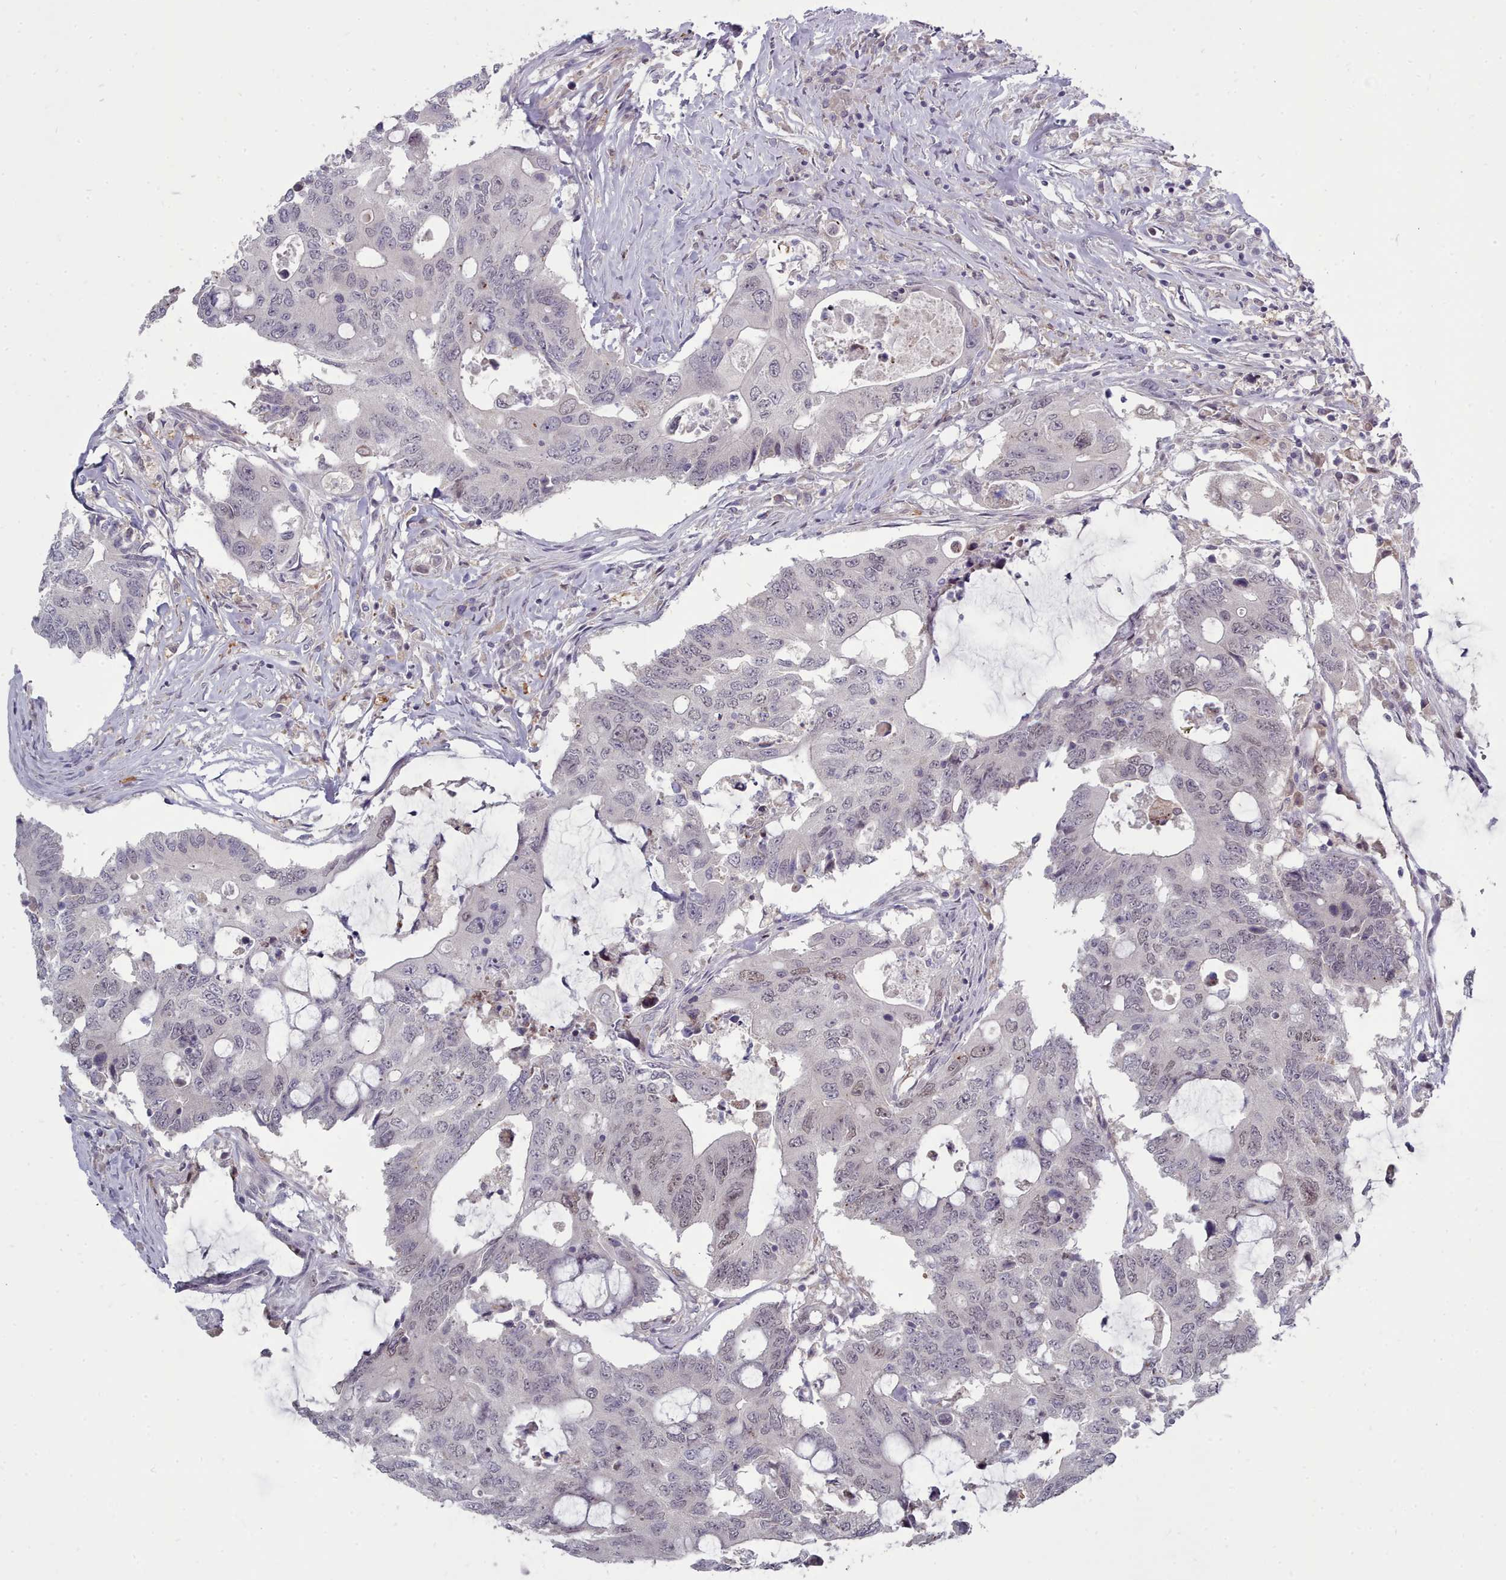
{"staining": {"intensity": "weak", "quantity": "<25%", "location": "nuclear"}, "tissue": "colorectal cancer", "cell_type": "Tumor cells", "image_type": "cancer", "snomed": [{"axis": "morphology", "description": "Adenocarcinoma, NOS"}, {"axis": "topography", "description": "Colon"}], "caption": "Immunohistochemistry histopathology image of neoplastic tissue: adenocarcinoma (colorectal) stained with DAB reveals no significant protein staining in tumor cells. (Stains: DAB immunohistochemistry with hematoxylin counter stain, Microscopy: brightfield microscopy at high magnification).", "gene": "GINS1", "patient": {"sex": "male", "age": 71}}